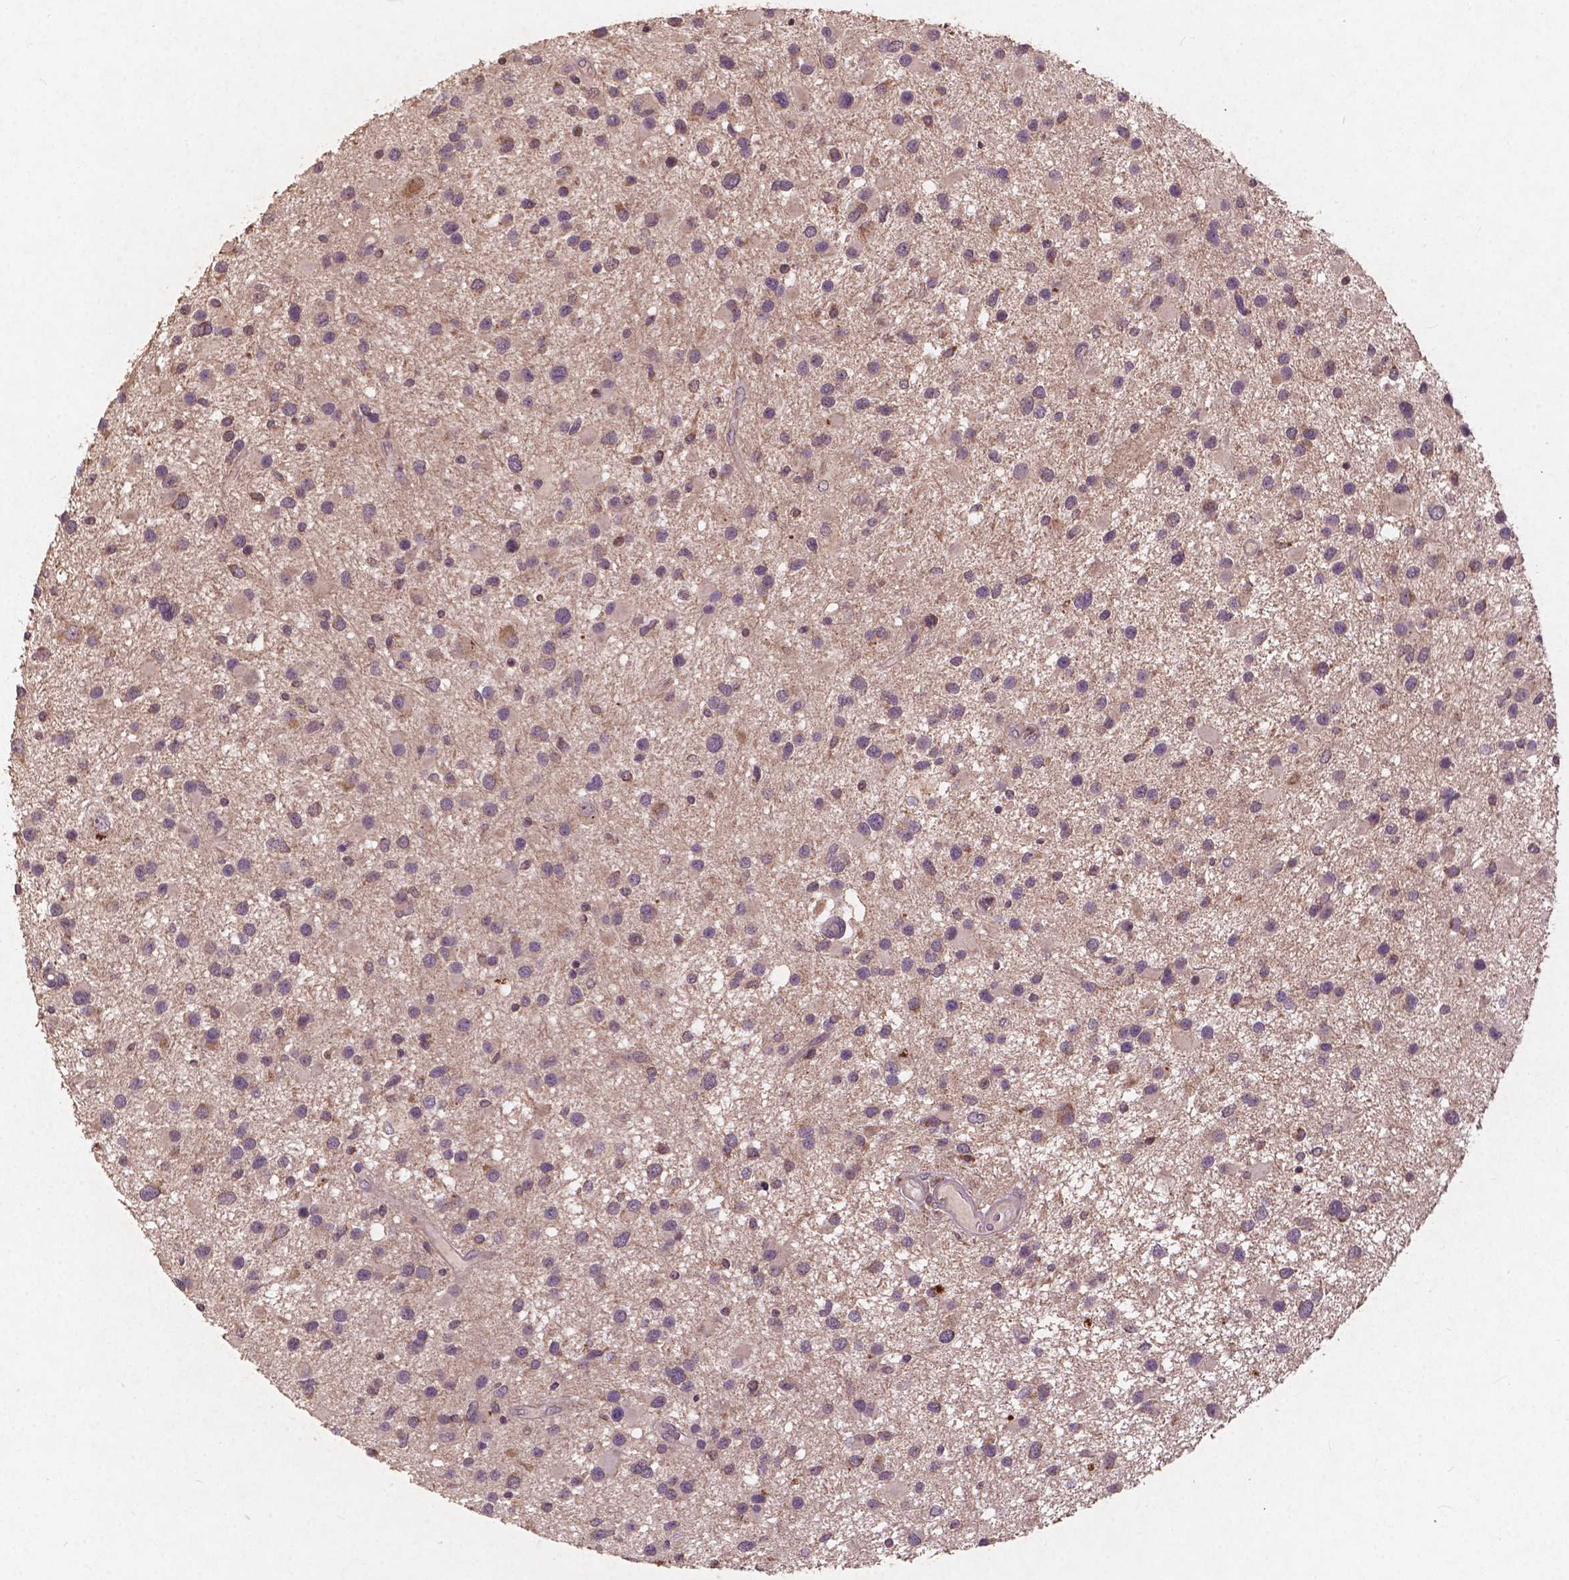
{"staining": {"intensity": "weak", "quantity": "25%-75%", "location": "cytoplasmic/membranous"}, "tissue": "glioma", "cell_type": "Tumor cells", "image_type": "cancer", "snomed": [{"axis": "morphology", "description": "Glioma, malignant, Low grade"}, {"axis": "topography", "description": "Brain"}], "caption": "Malignant glioma (low-grade) was stained to show a protein in brown. There is low levels of weak cytoplasmic/membranous positivity in about 25%-75% of tumor cells.", "gene": "ST6GALNAC5", "patient": {"sex": "female", "age": 32}}